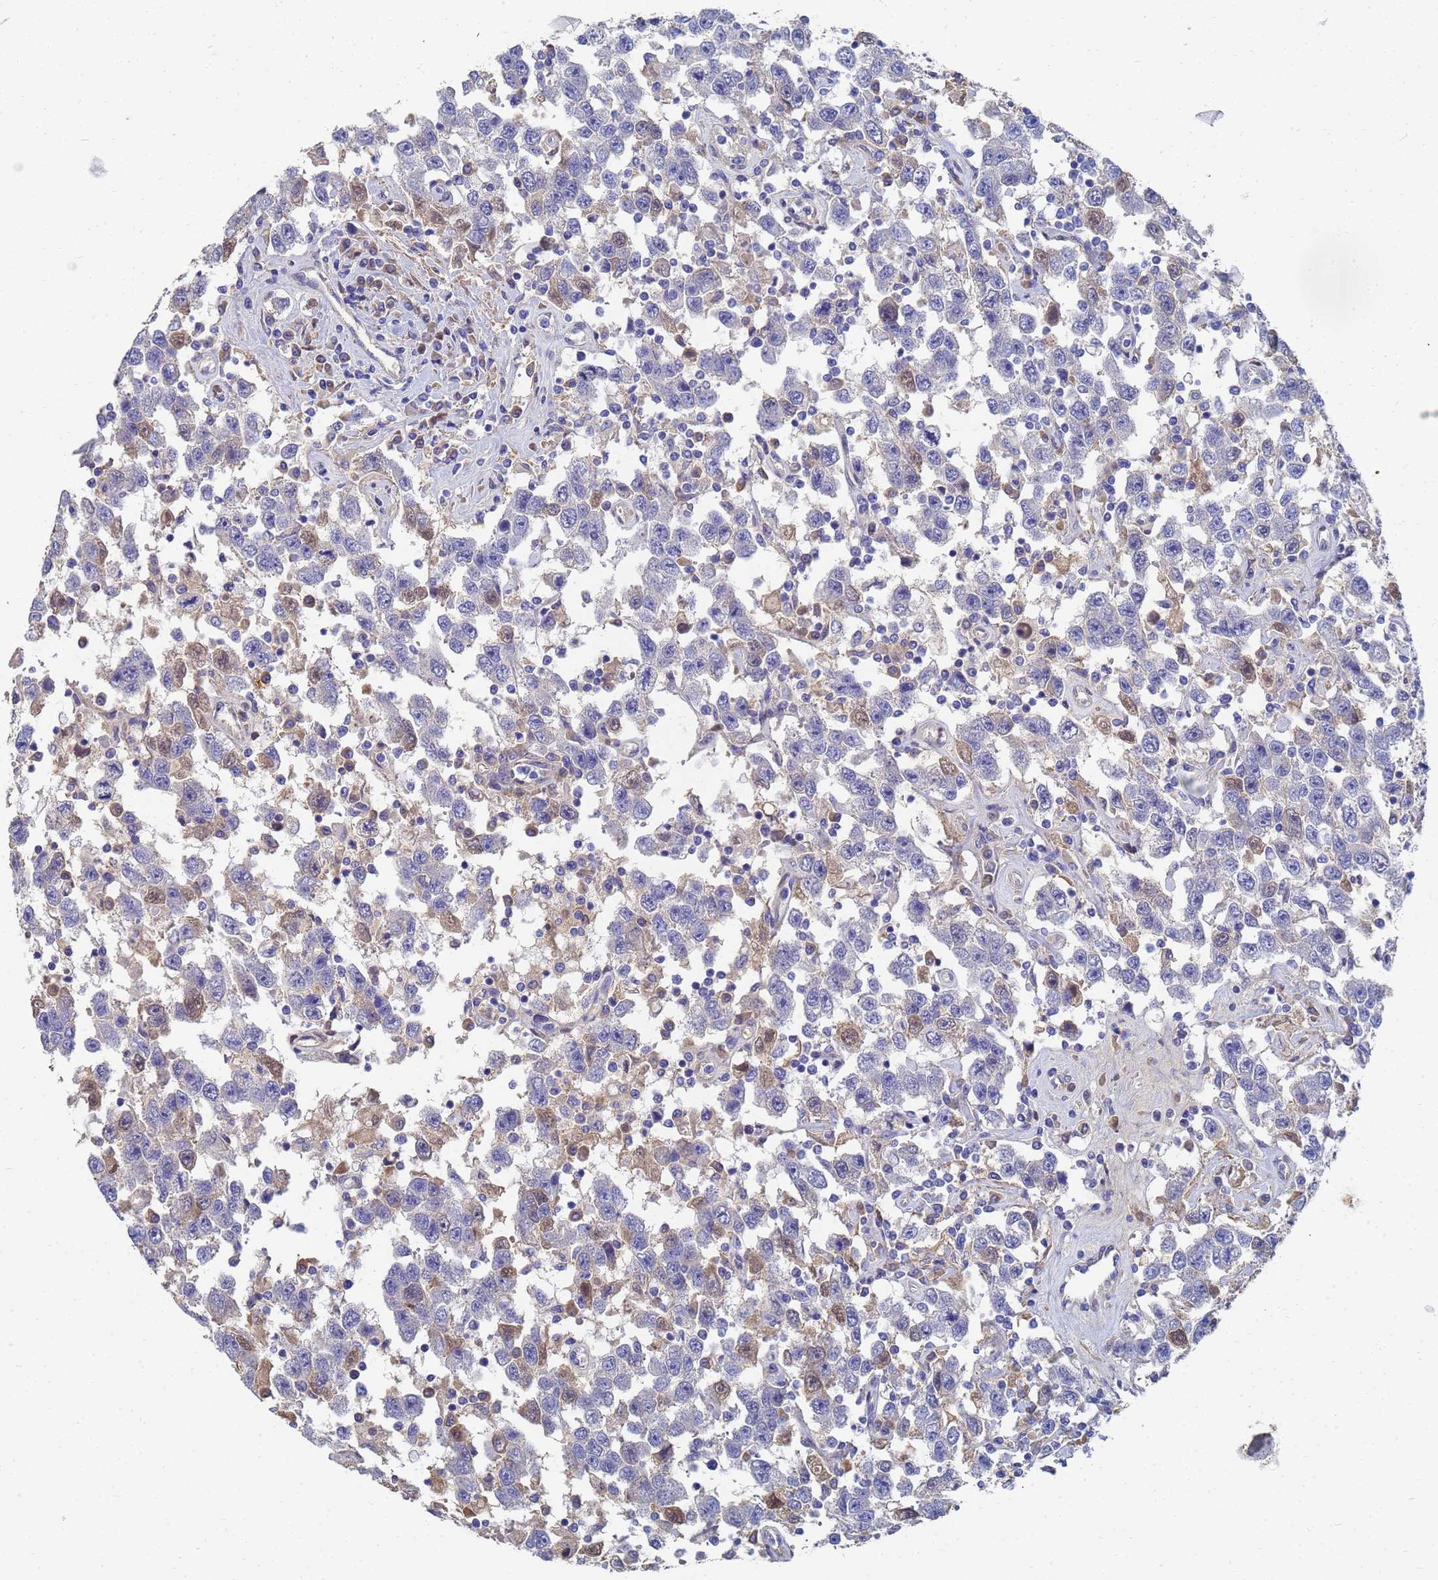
{"staining": {"intensity": "moderate", "quantity": "<25%", "location": "cytoplasmic/membranous,nuclear"}, "tissue": "testis cancer", "cell_type": "Tumor cells", "image_type": "cancer", "snomed": [{"axis": "morphology", "description": "Seminoma, NOS"}, {"axis": "topography", "description": "Testis"}], "caption": "Protein expression analysis of human testis cancer reveals moderate cytoplasmic/membranous and nuclear expression in approximately <25% of tumor cells.", "gene": "LBX2", "patient": {"sex": "male", "age": 41}}